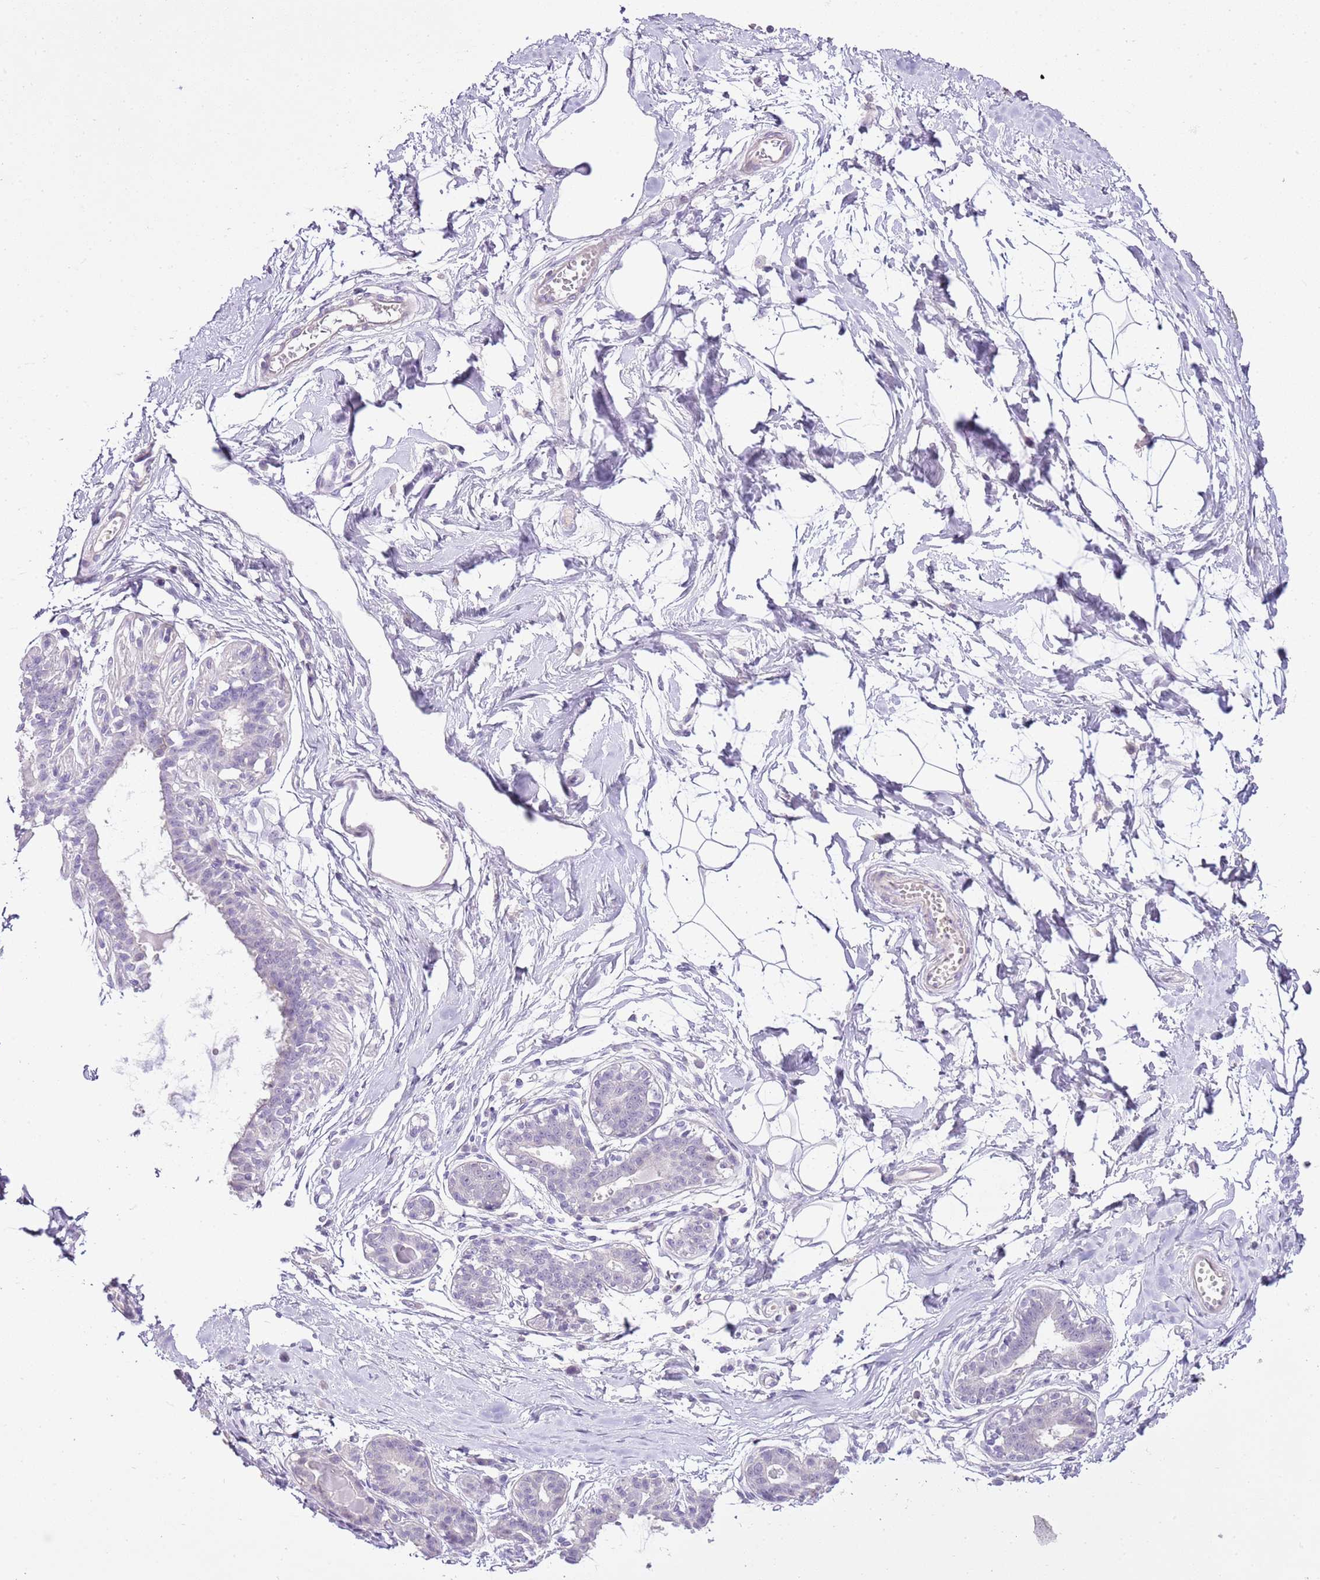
{"staining": {"intensity": "negative", "quantity": "none", "location": "none"}, "tissue": "breast", "cell_type": "Adipocytes", "image_type": "normal", "snomed": [{"axis": "morphology", "description": "Normal tissue, NOS"}, {"axis": "topography", "description": "Breast"}], "caption": "This histopathology image is of unremarkable breast stained with immunohistochemistry to label a protein in brown with the nuclei are counter-stained blue. There is no positivity in adipocytes. (Immunohistochemistry (ihc), brightfield microscopy, high magnification).", "gene": "XPO7", "patient": {"sex": "female", "age": 45}}